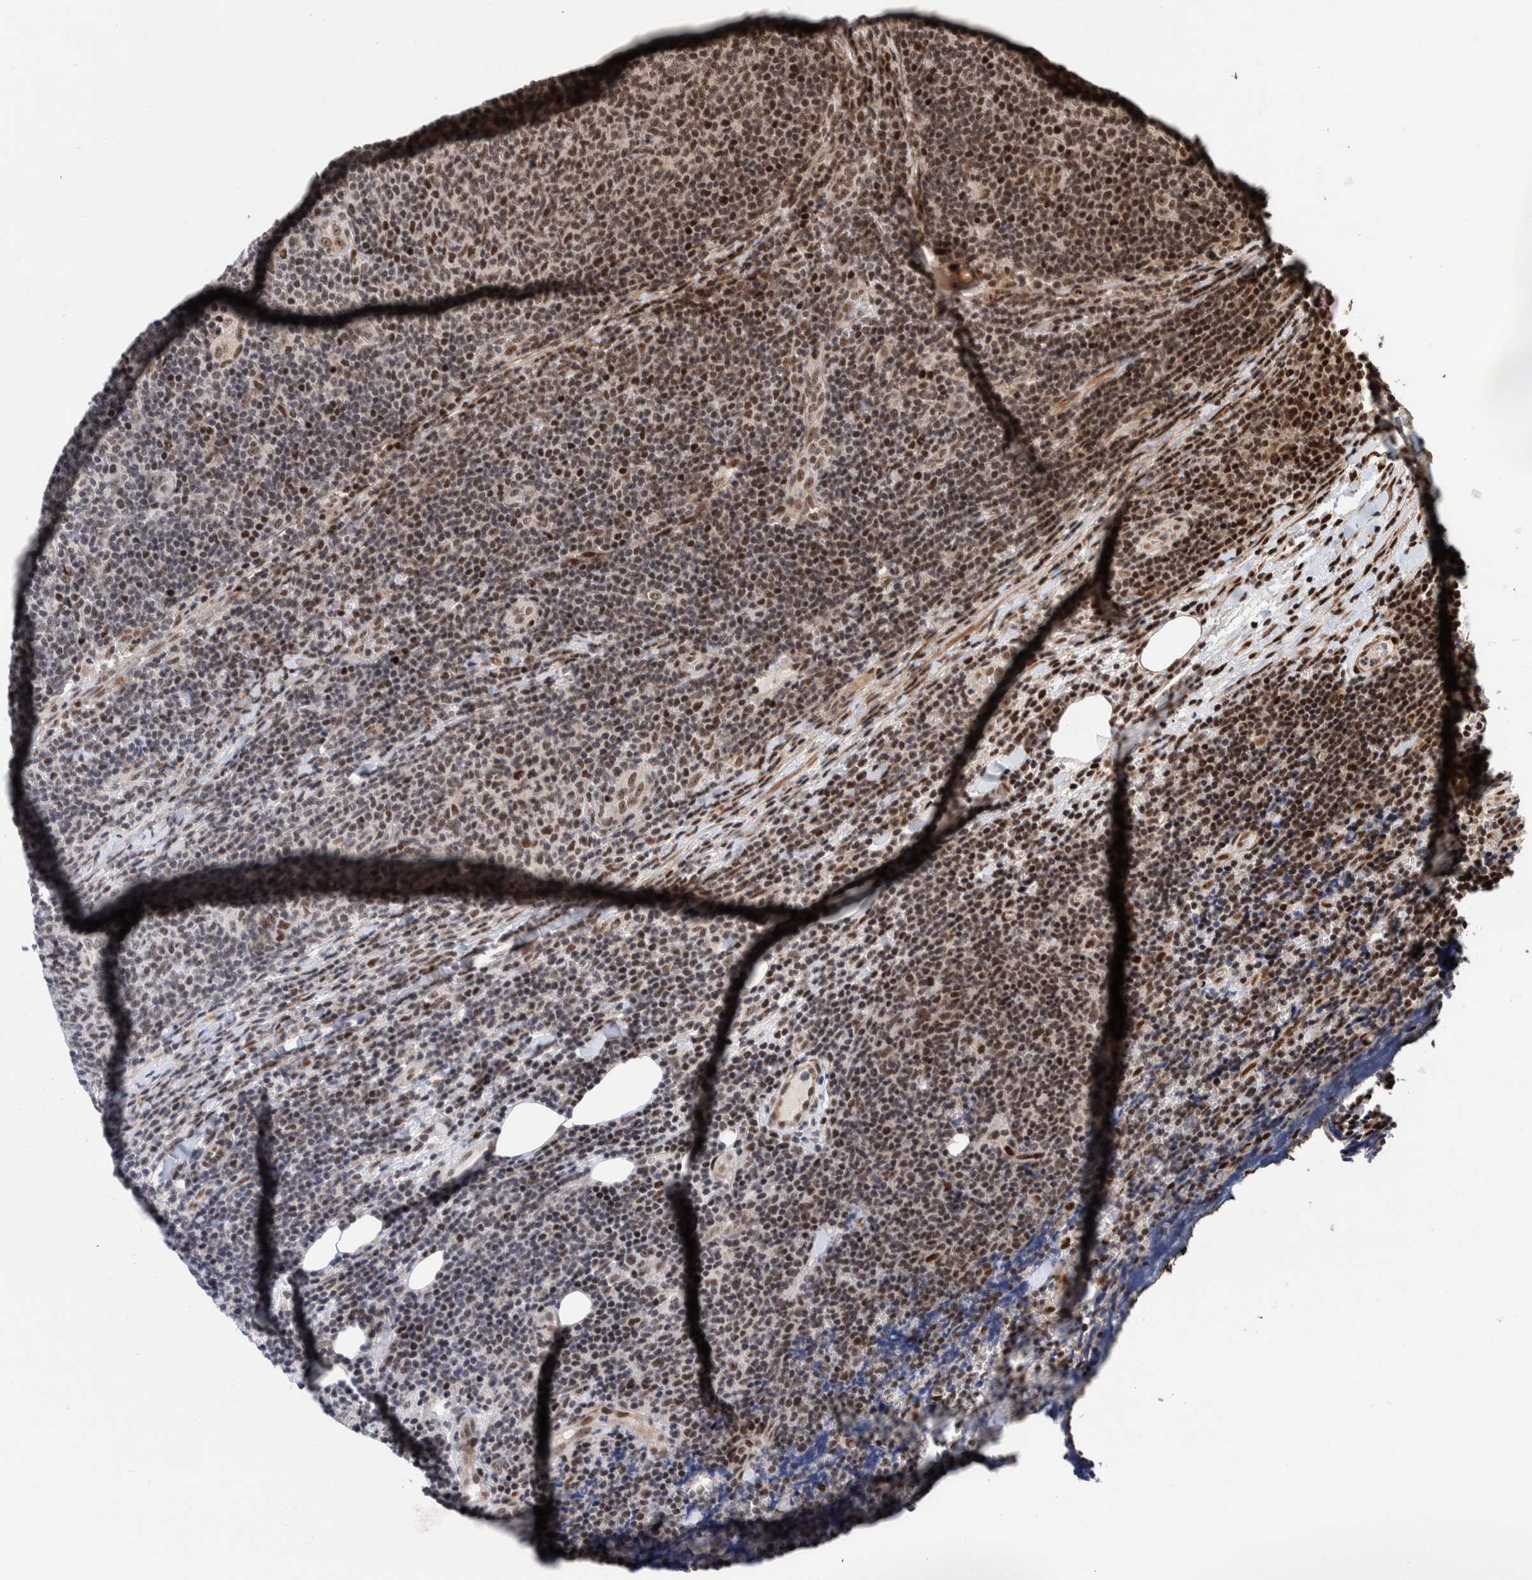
{"staining": {"intensity": "moderate", "quantity": ">75%", "location": "nuclear"}, "tissue": "lymphoma", "cell_type": "Tumor cells", "image_type": "cancer", "snomed": [{"axis": "morphology", "description": "Malignant lymphoma, non-Hodgkin's type, Low grade"}, {"axis": "topography", "description": "Lymph node"}], "caption": "Protein analysis of lymphoma tissue demonstrates moderate nuclear staining in about >75% of tumor cells.", "gene": "CHD4", "patient": {"sex": "male", "age": 66}}